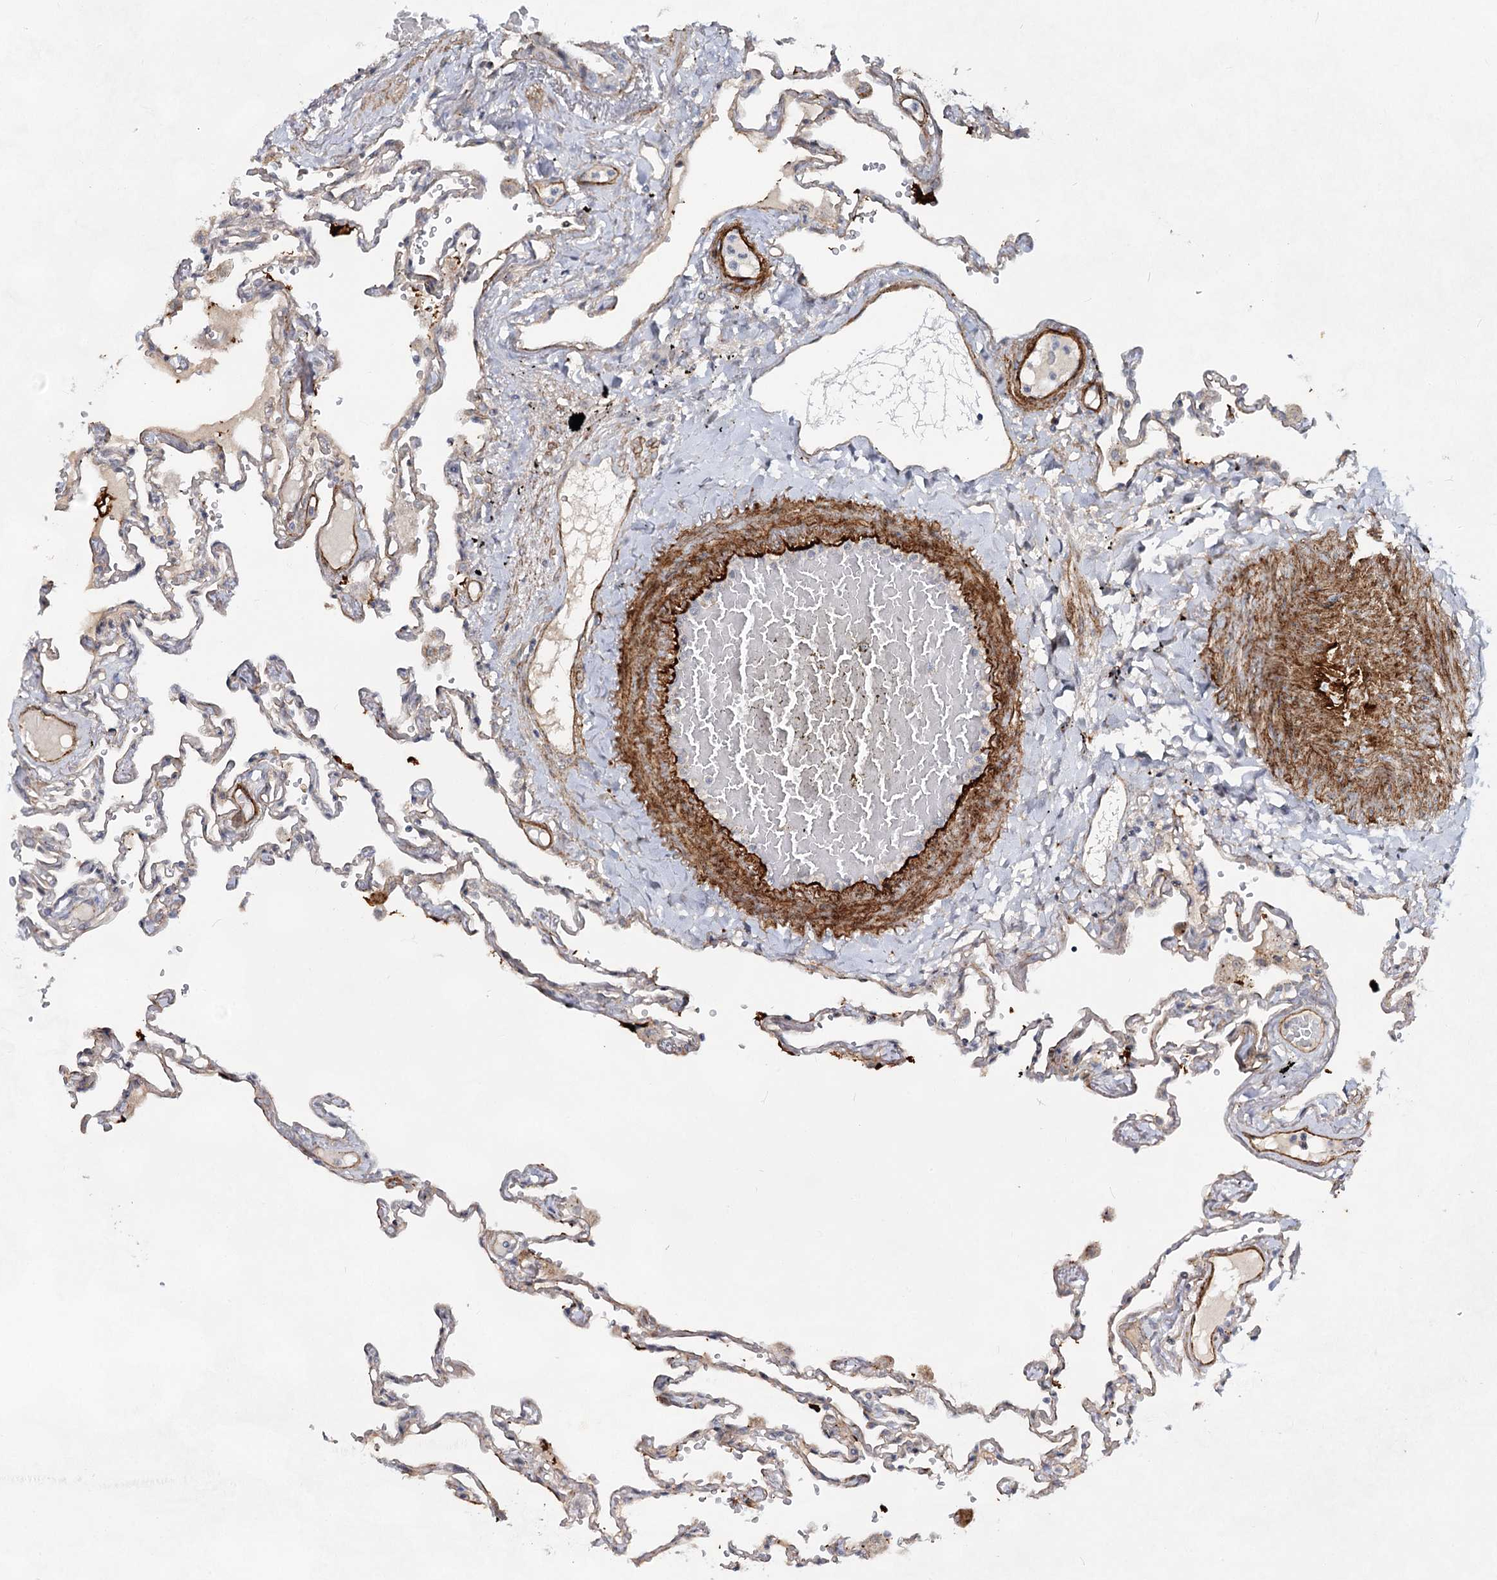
{"staining": {"intensity": "moderate", "quantity": "<25%", "location": "cytoplasmic/membranous"}, "tissue": "lung", "cell_type": "Alveolar cells", "image_type": "normal", "snomed": [{"axis": "morphology", "description": "Normal tissue, NOS"}, {"axis": "topography", "description": "Lung"}], "caption": "High-power microscopy captured an immunohistochemistry (IHC) micrograph of normal lung, revealing moderate cytoplasmic/membranous staining in approximately <25% of alveolar cells.", "gene": "ATL2", "patient": {"sex": "female", "age": 67}}